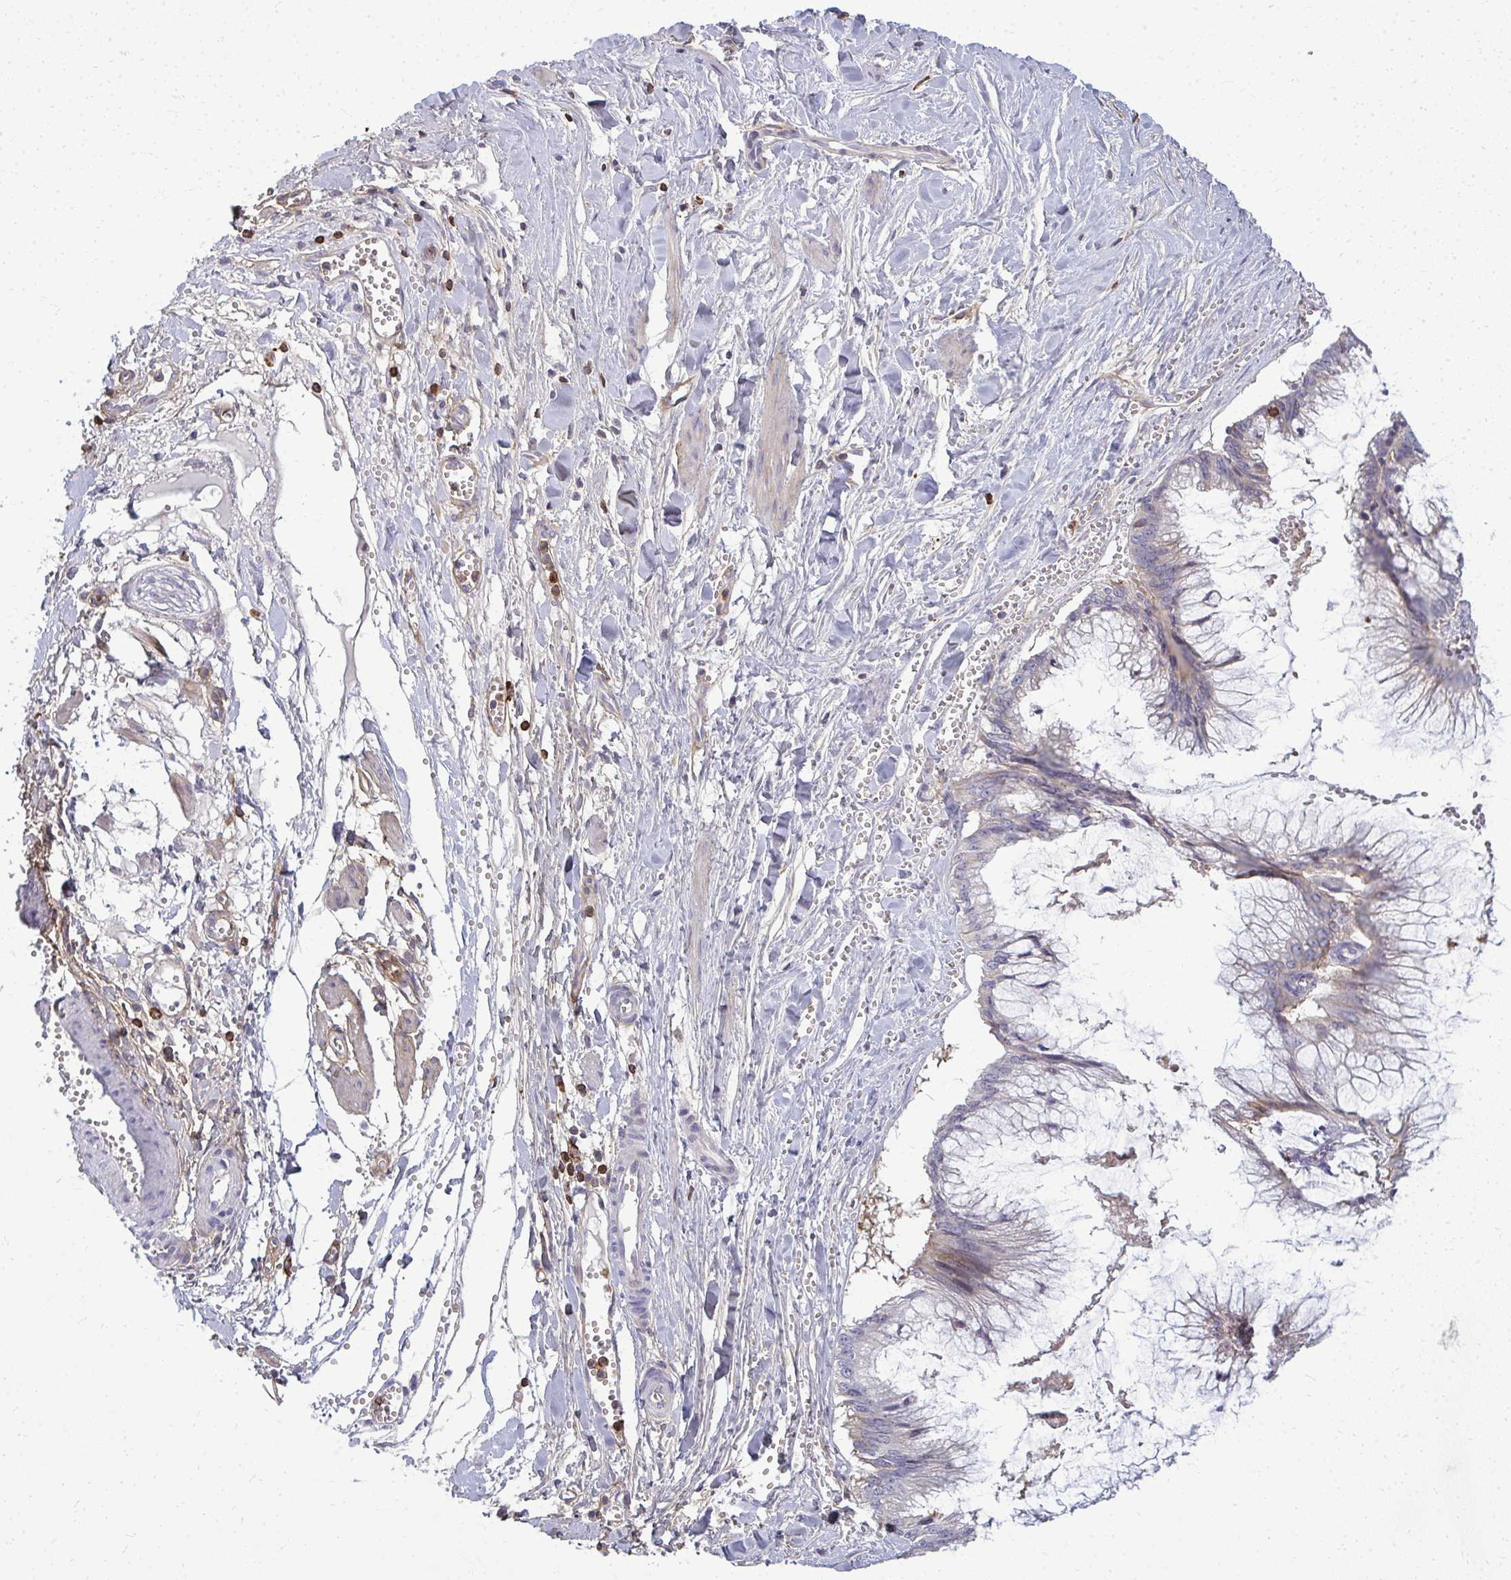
{"staining": {"intensity": "weak", "quantity": "<25%", "location": "cytoplasmic/membranous"}, "tissue": "ovarian cancer", "cell_type": "Tumor cells", "image_type": "cancer", "snomed": [{"axis": "morphology", "description": "Cystadenocarcinoma, mucinous, NOS"}, {"axis": "topography", "description": "Ovary"}], "caption": "Image shows no protein staining in tumor cells of ovarian mucinous cystadenocarcinoma tissue.", "gene": "AP5M1", "patient": {"sex": "female", "age": 44}}